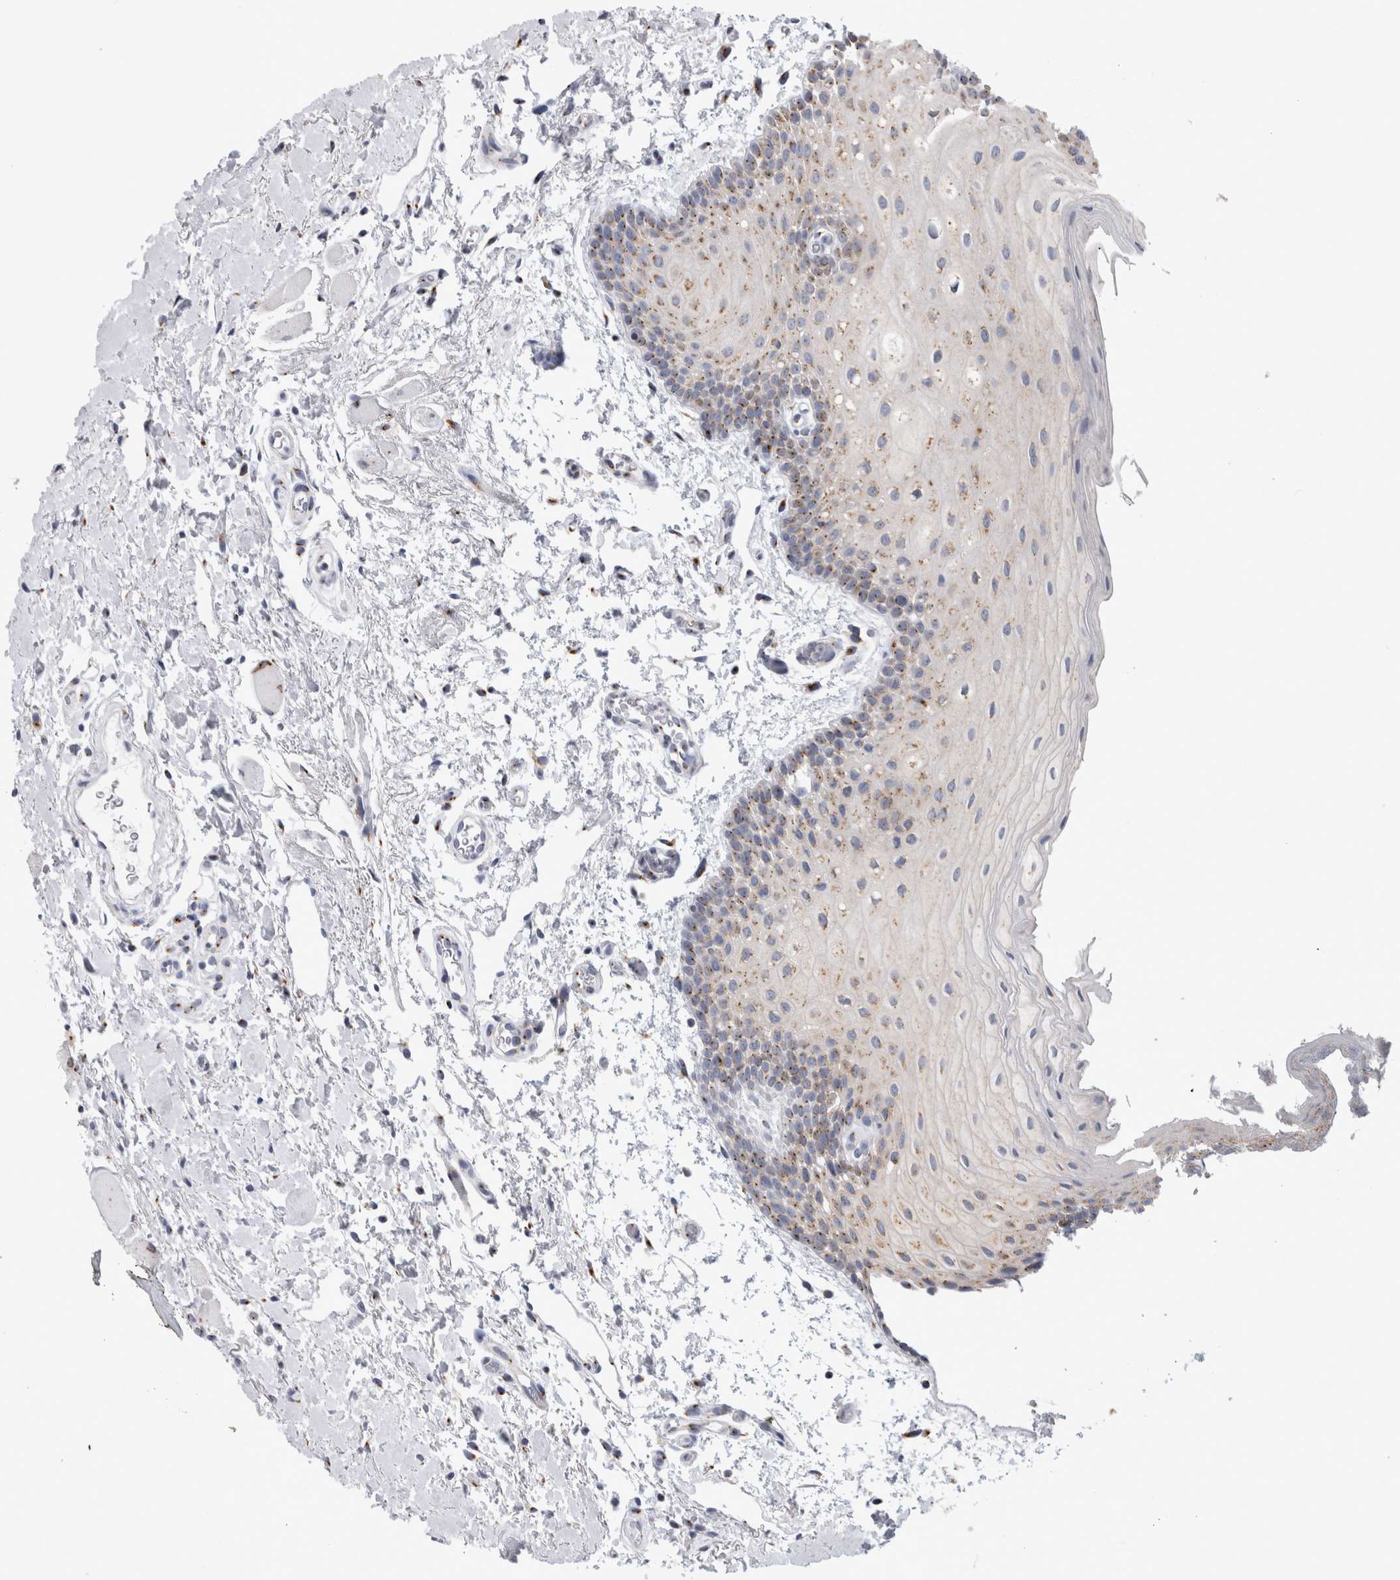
{"staining": {"intensity": "moderate", "quantity": "25%-75%", "location": "cytoplasmic/membranous"}, "tissue": "oral mucosa", "cell_type": "Squamous epithelial cells", "image_type": "normal", "snomed": [{"axis": "morphology", "description": "Normal tissue, NOS"}, {"axis": "topography", "description": "Oral tissue"}], "caption": "The immunohistochemical stain labels moderate cytoplasmic/membranous positivity in squamous epithelial cells of benign oral mucosa. (brown staining indicates protein expression, while blue staining denotes nuclei).", "gene": "AKAP9", "patient": {"sex": "male", "age": 62}}